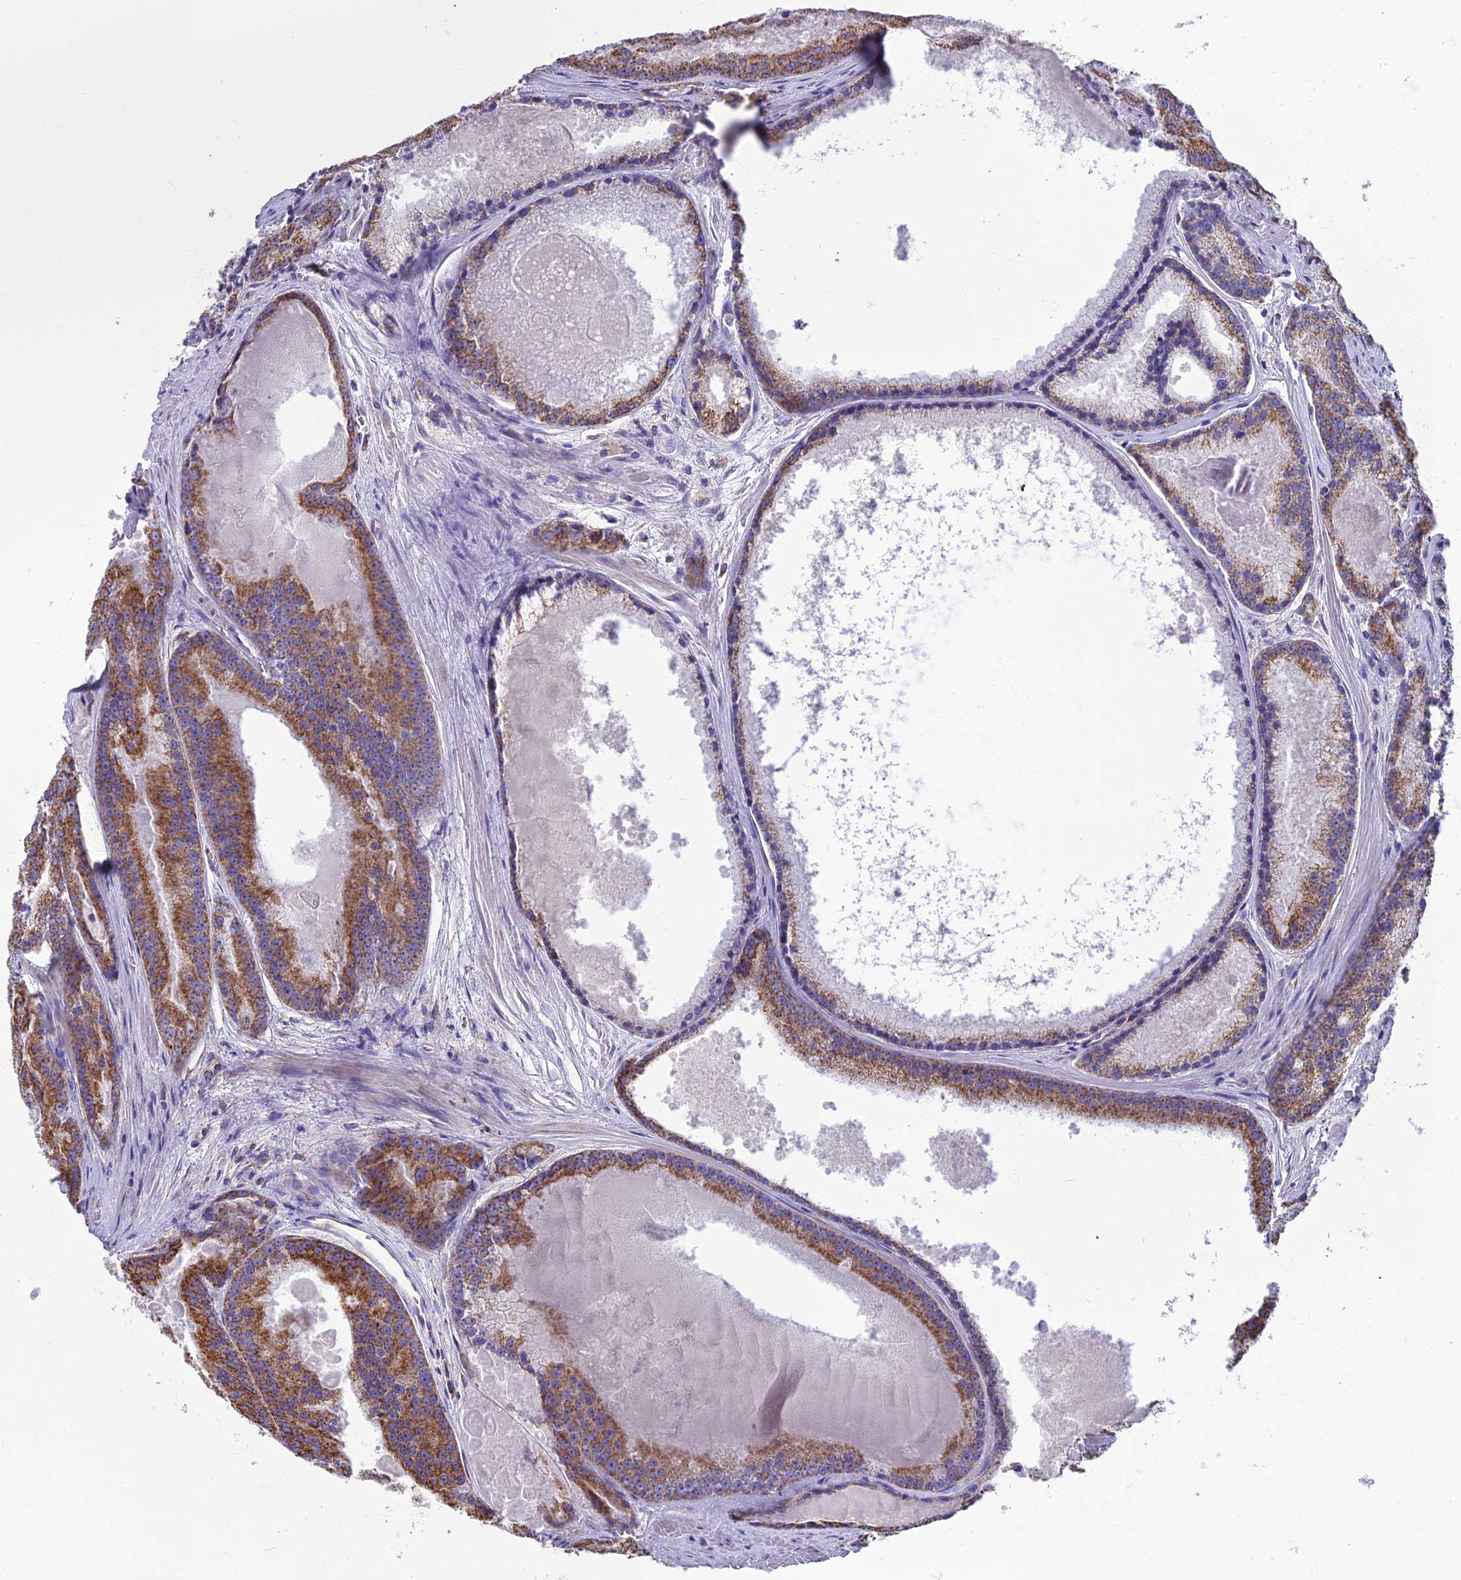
{"staining": {"intensity": "strong", "quantity": ">75%", "location": "cytoplasmic/membranous"}, "tissue": "prostate cancer", "cell_type": "Tumor cells", "image_type": "cancer", "snomed": [{"axis": "morphology", "description": "Adenocarcinoma, High grade"}, {"axis": "topography", "description": "Prostate"}], "caption": "This micrograph reveals high-grade adenocarcinoma (prostate) stained with immunohistochemistry (IHC) to label a protein in brown. The cytoplasmic/membranous of tumor cells show strong positivity for the protein. Nuclei are counter-stained blue.", "gene": "GPD1", "patient": {"sex": "male", "age": 61}}